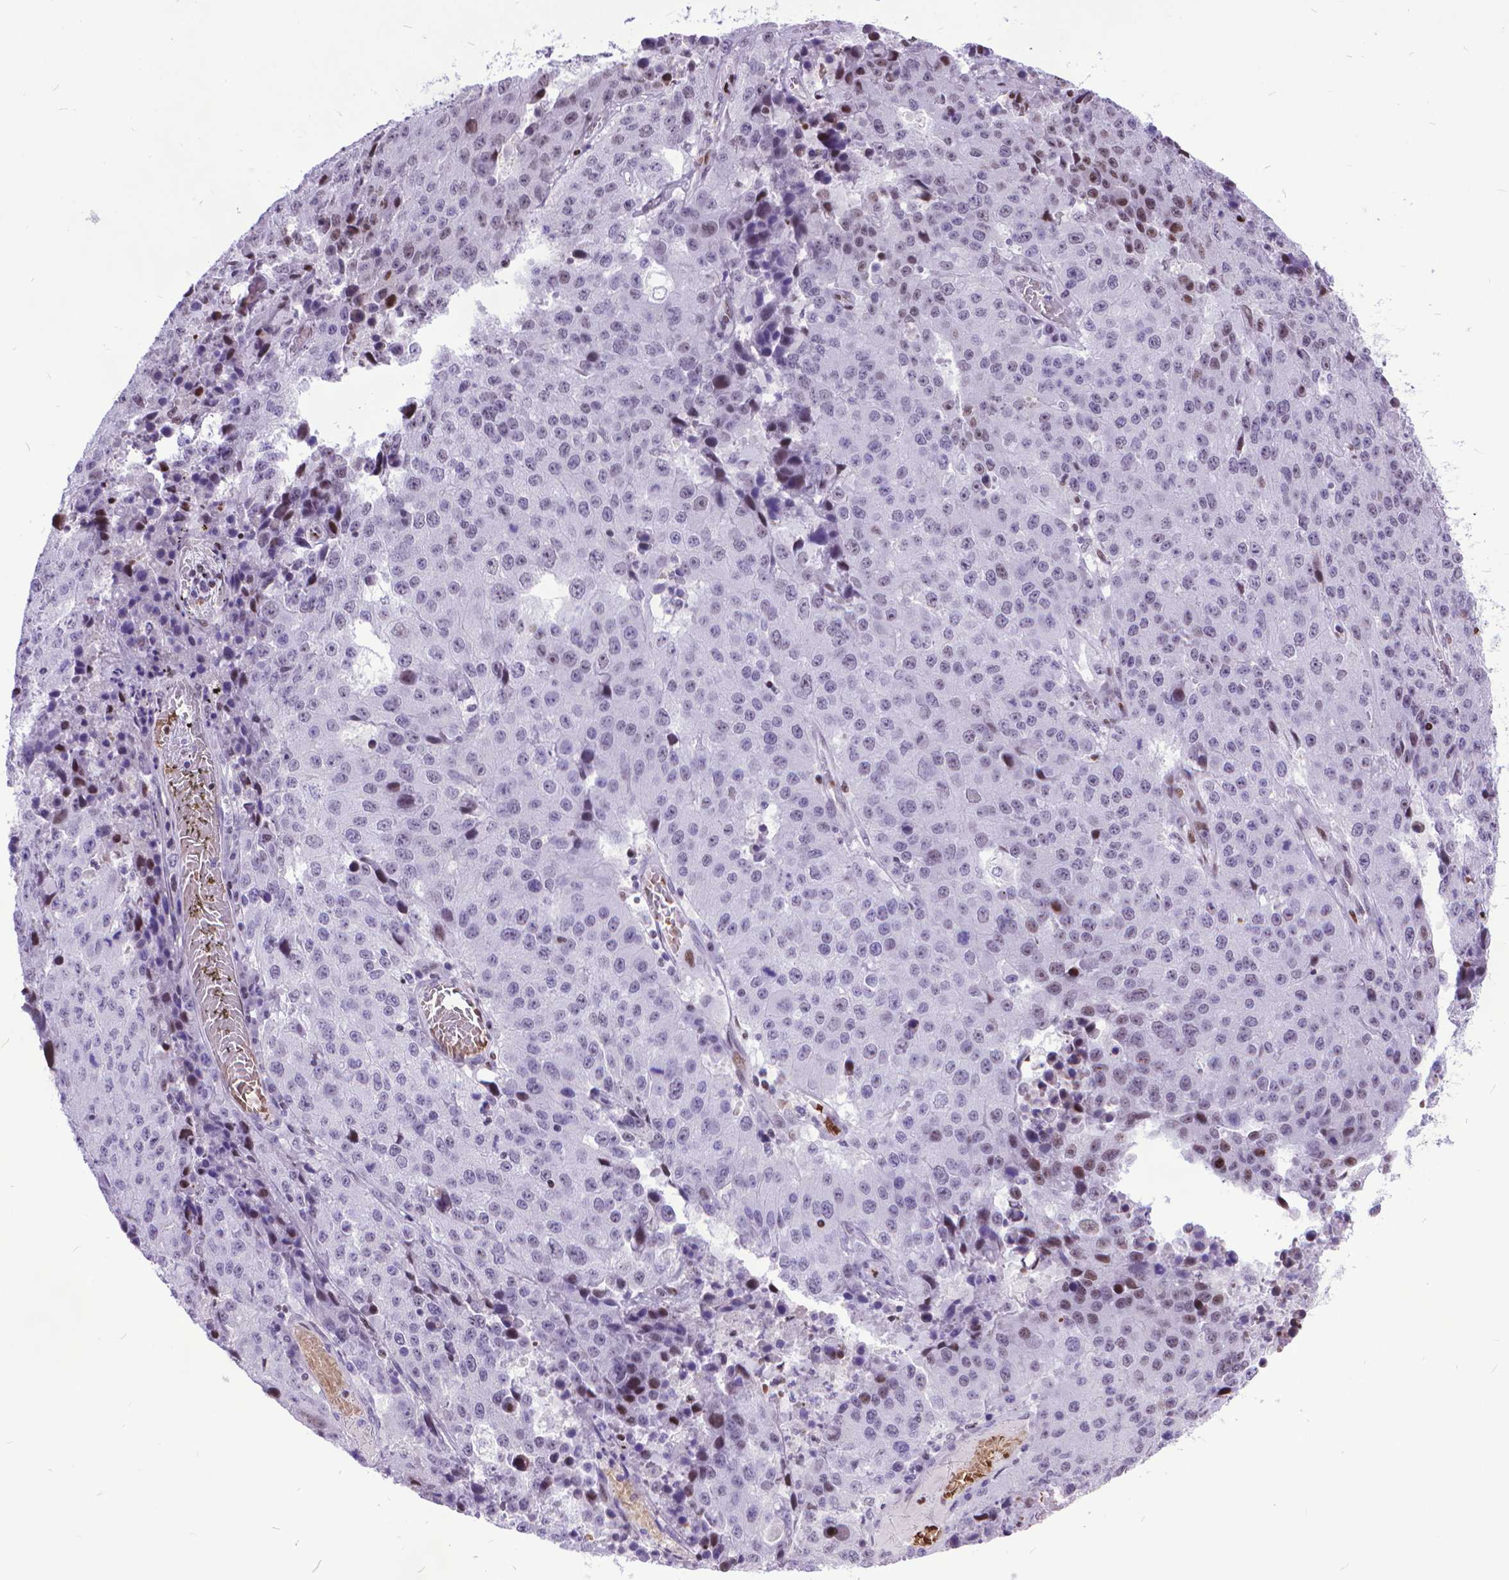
{"staining": {"intensity": "weak", "quantity": "<25%", "location": "nuclear"}, "tissue": "stomach cancer", "cell_type": "Tumor cells", "image_type": "cancer", "snomed": [{"axis": "morphology", "description": "Adenocarcinoma, NOS"}, {"axis": "topography", "description": "Stomach"}], "caption": "DAB immunohistochemical staining of stomach adenocarcinoma demonstrates no significant expression in tumor cells. The staining is performed using DAB brown chromogen with nuclei counter-stained in using hematoxylin.", "gene": "POLE4", "patient": {"sex": "male", "age": 71}}